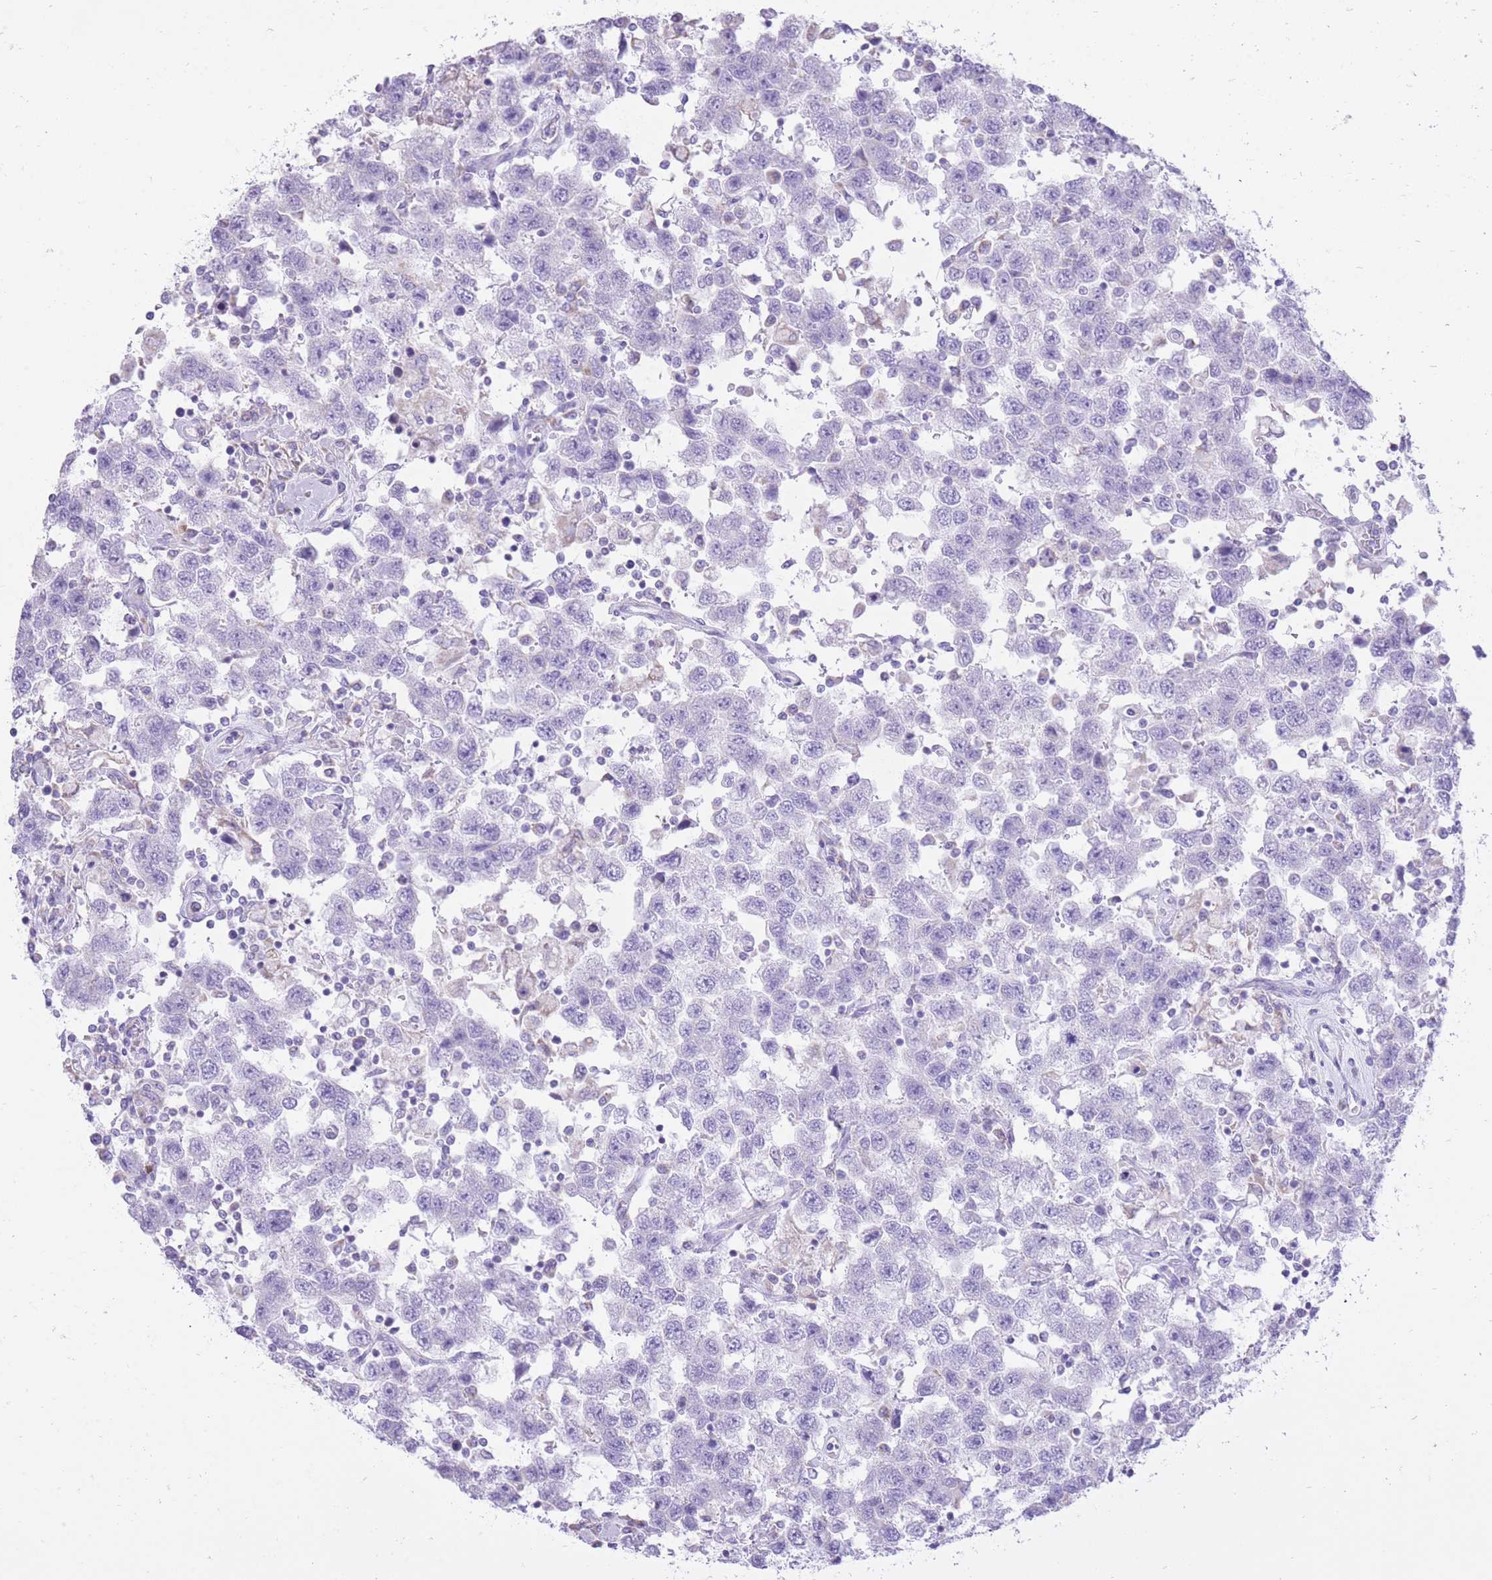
{"staining": {"intensity": "negative", "quantity": "none", "location": "none"}, "tissue": "testis cancer", "cell_type": "Tumor cells", "image_type": "cancer", "snomed": [{"axis": "morphology", "description": "Seminoma, NOS"}, {"axis": "topography", "description": "Testis"}], "caption": "High power microscopy photomicrograph of an immunohistochemistry histopathology image of testis cancer, revealing no significant expression in tumor cells.", "gene": "SLC4A4", "patient": {"sex": "male", "age": 41}}